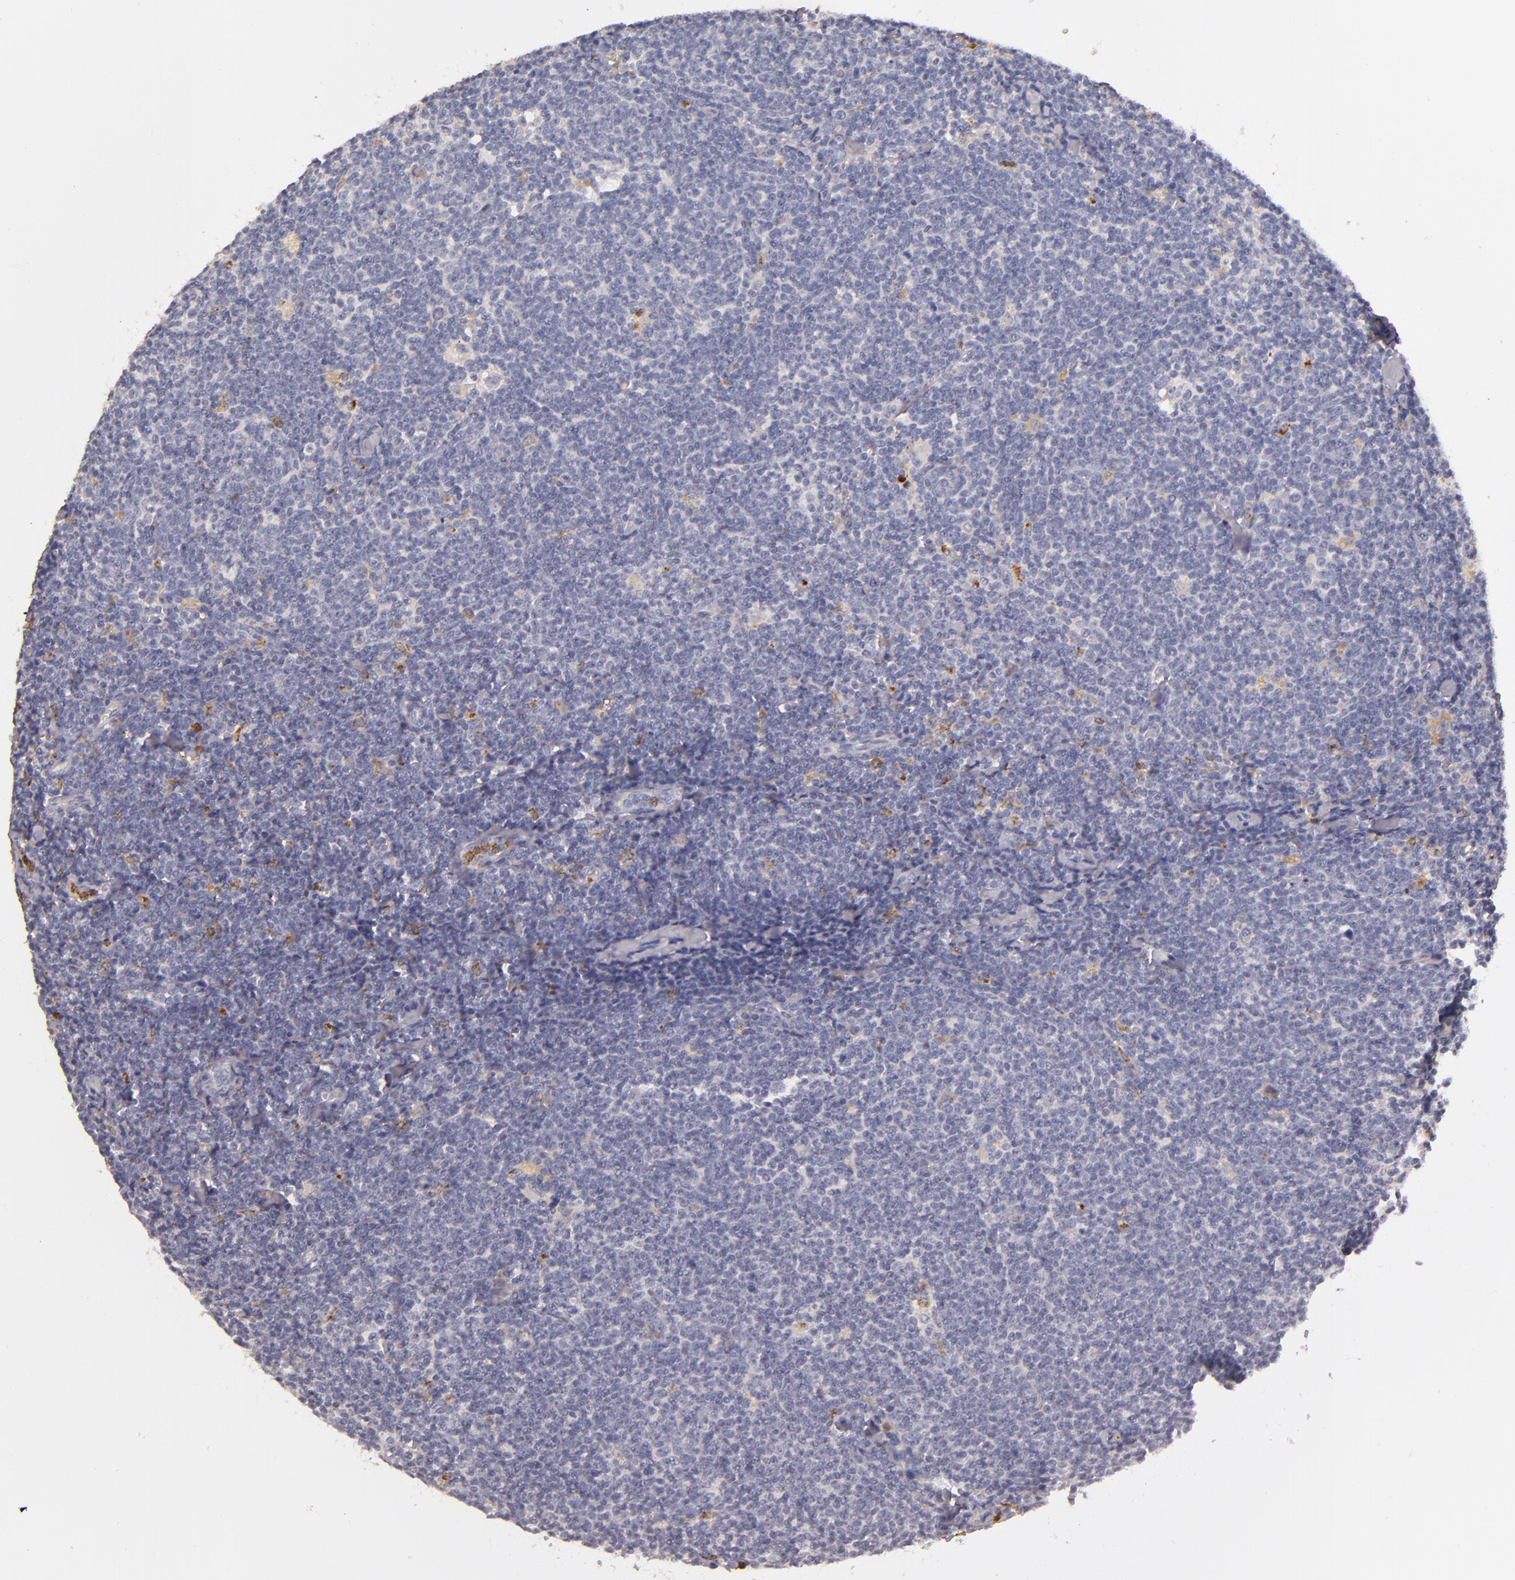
{"staining": {"intensity": "negative", "quantity": "none", "location": "none"}, "tissue": "lymphoma", "cell_type": "Tumor cells", "image_type": "cancer", "snomed": [{"axis": "morphology", "description": "Malignant lymphoma, non-Hodgkin's type, Low grade"}, {"axis": "topography", "description": "Lymph node"}], "caption": "Immunohistochemistry (IHC) image of human malignant lymphoma, non-Hodgkin's type (low-grade) stained for a protein (brown), which exhibits no staining in tumor cells.", "gene": "TLR8", "patient": {"sex": "male", "age": 65}}